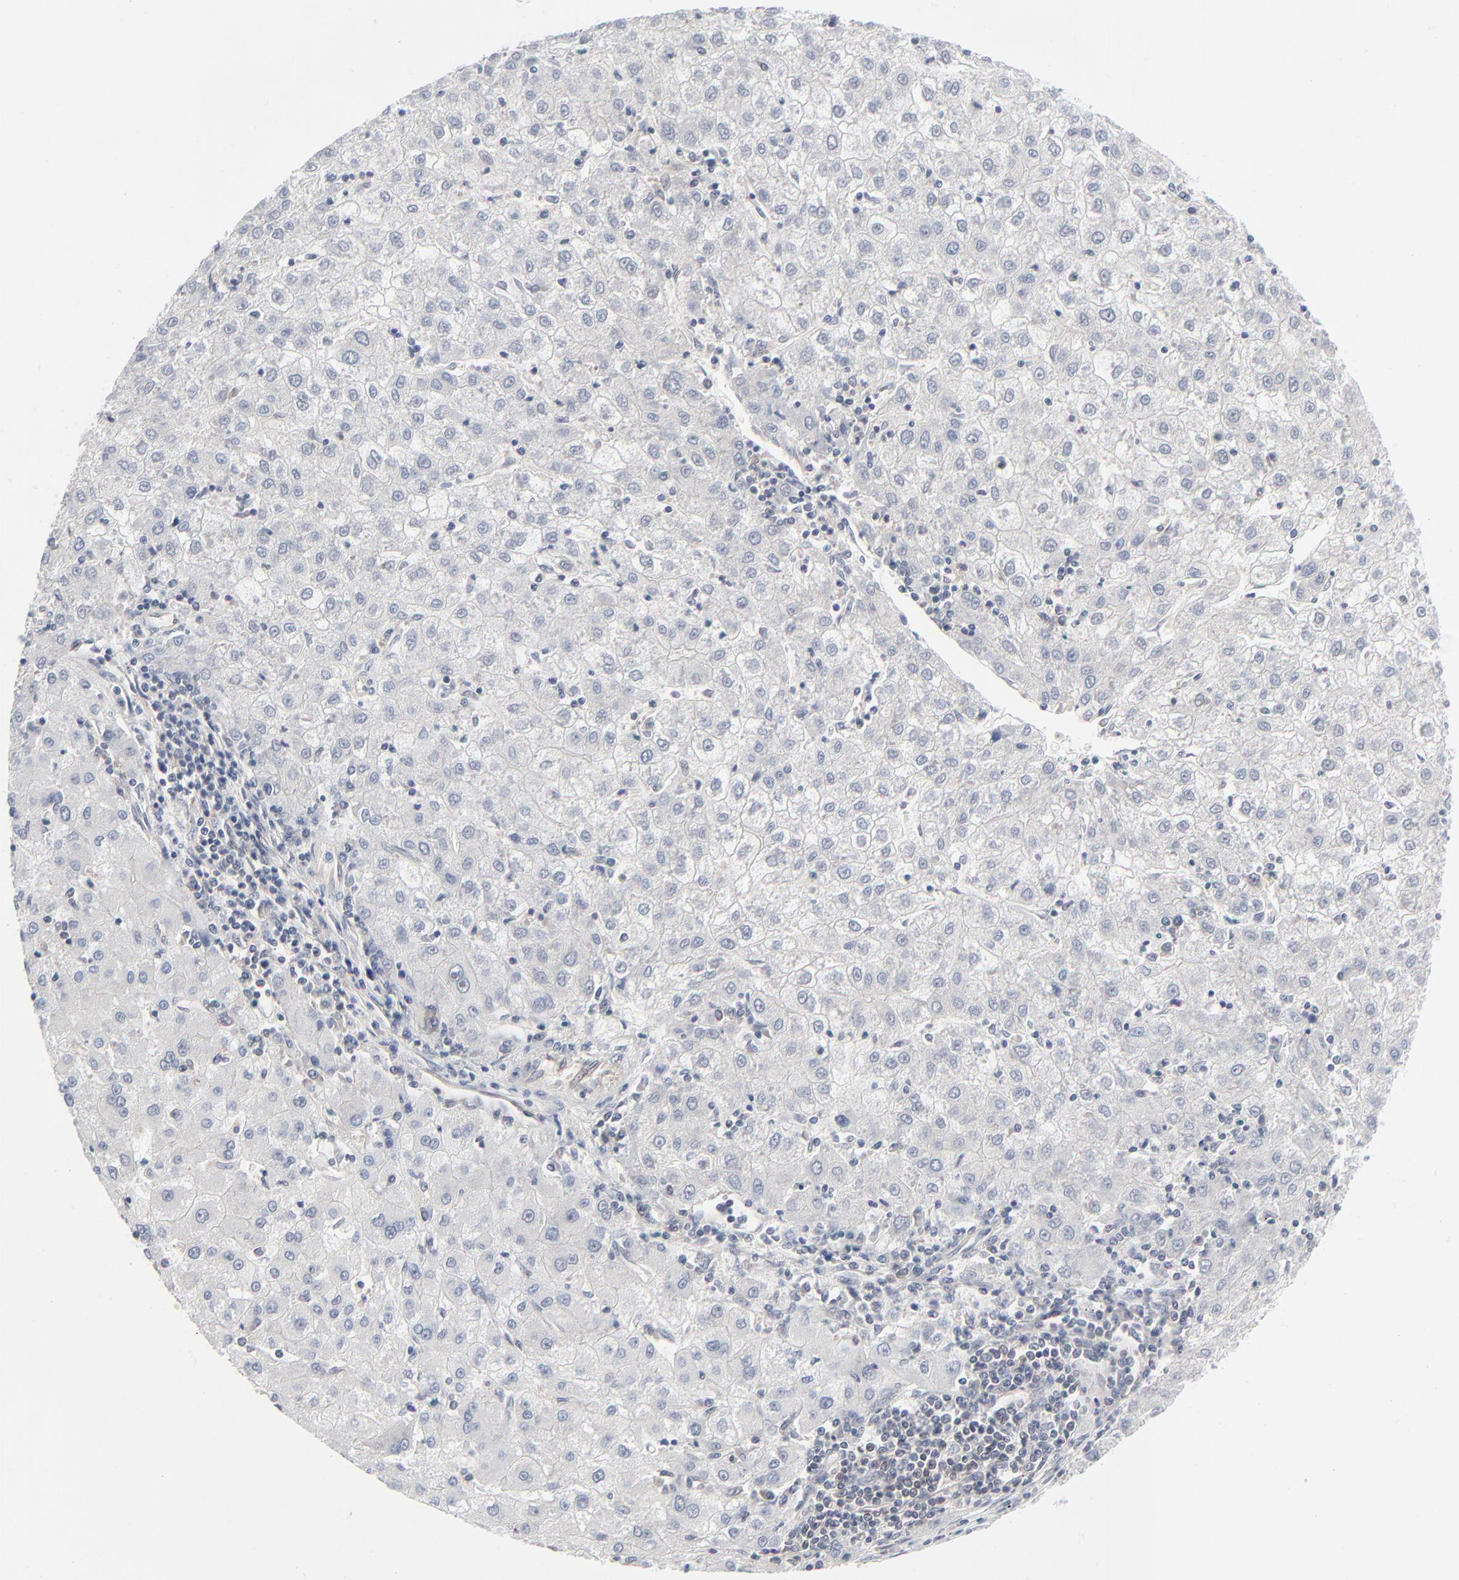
{"staining": {"intensity": "negative", "quantity": "none", "location": "none"}, "tissue": "liver cancer", "cell_type": "Tumor cells", "image_type": "cancer", "snomed": [{"axis": "morphology", "description": "Carcinoma, Hepatocellular, NOS"}, {"axis": "topography", "description": "Liver"}], "caption": "Image shows no protein expression in tumor cells of hepatocellular carcinoma (liver) tissue. (DAB immunohistochemistry (IHC) with hematoxylin counter stain).", "gene": "RPS6KB1", "patient": {"sex": "male", "age": 72}}